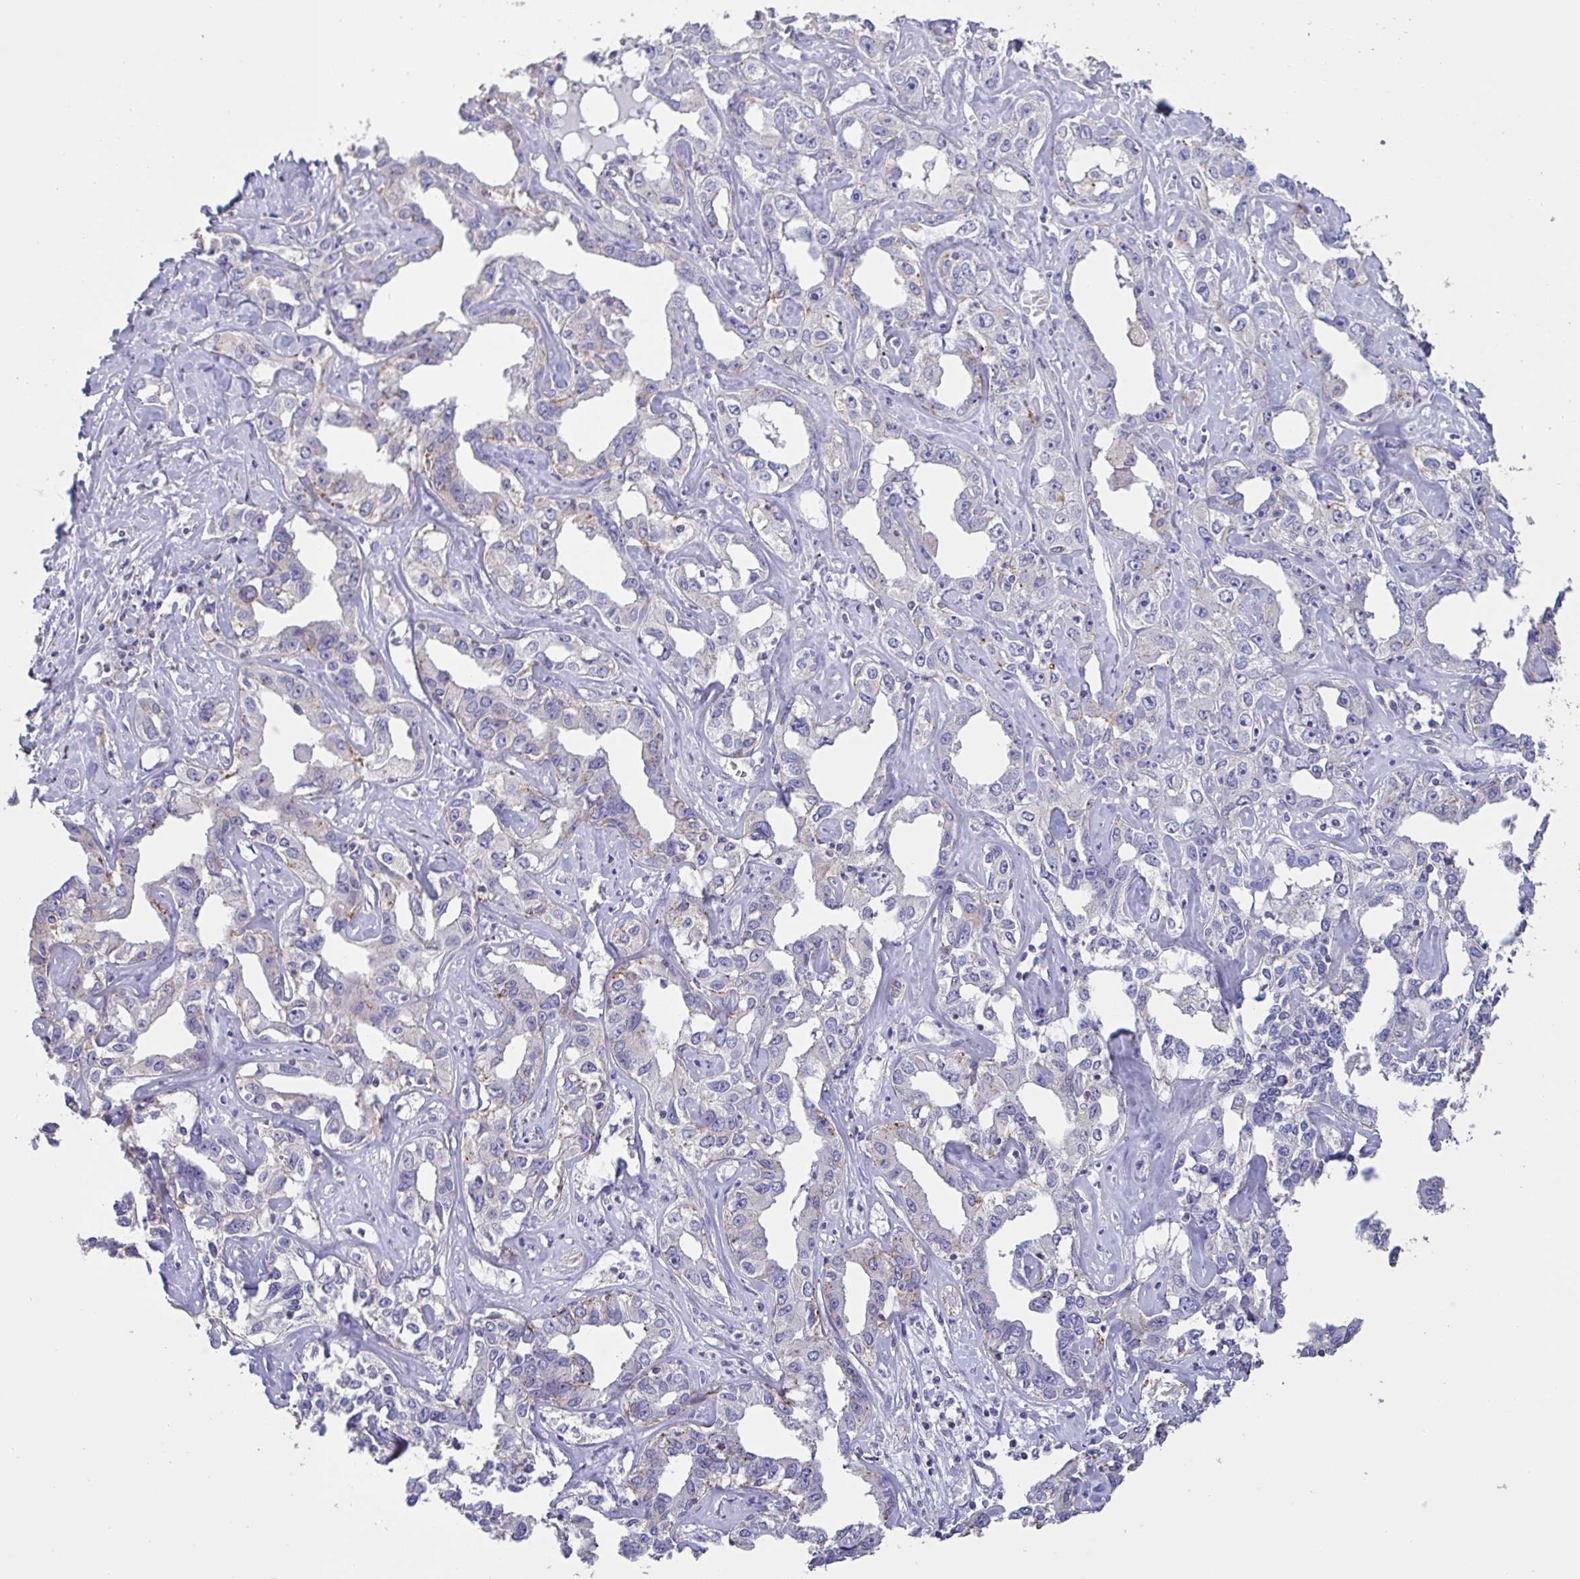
{"staining": {"intensity": "negative", "quantity": "none", "location": "none"}, "tissue": "liver cancer", "cell_type": "Tumor cells", "image_type": "cancer", "snomed": [{"axis": "morphology", "description": "Cholangiocarcinoma"}, {"axis": "topography", "description": "Liver"}], "caption": "IHC of cholangiocarcinoma (liver) reveals no staining in tumor cells. (Immunohistochemistry (ihc), brightfield microscopy, high magnification).", "gene": "CHMP5", "patient": {"sex": "male", "age": 59}}